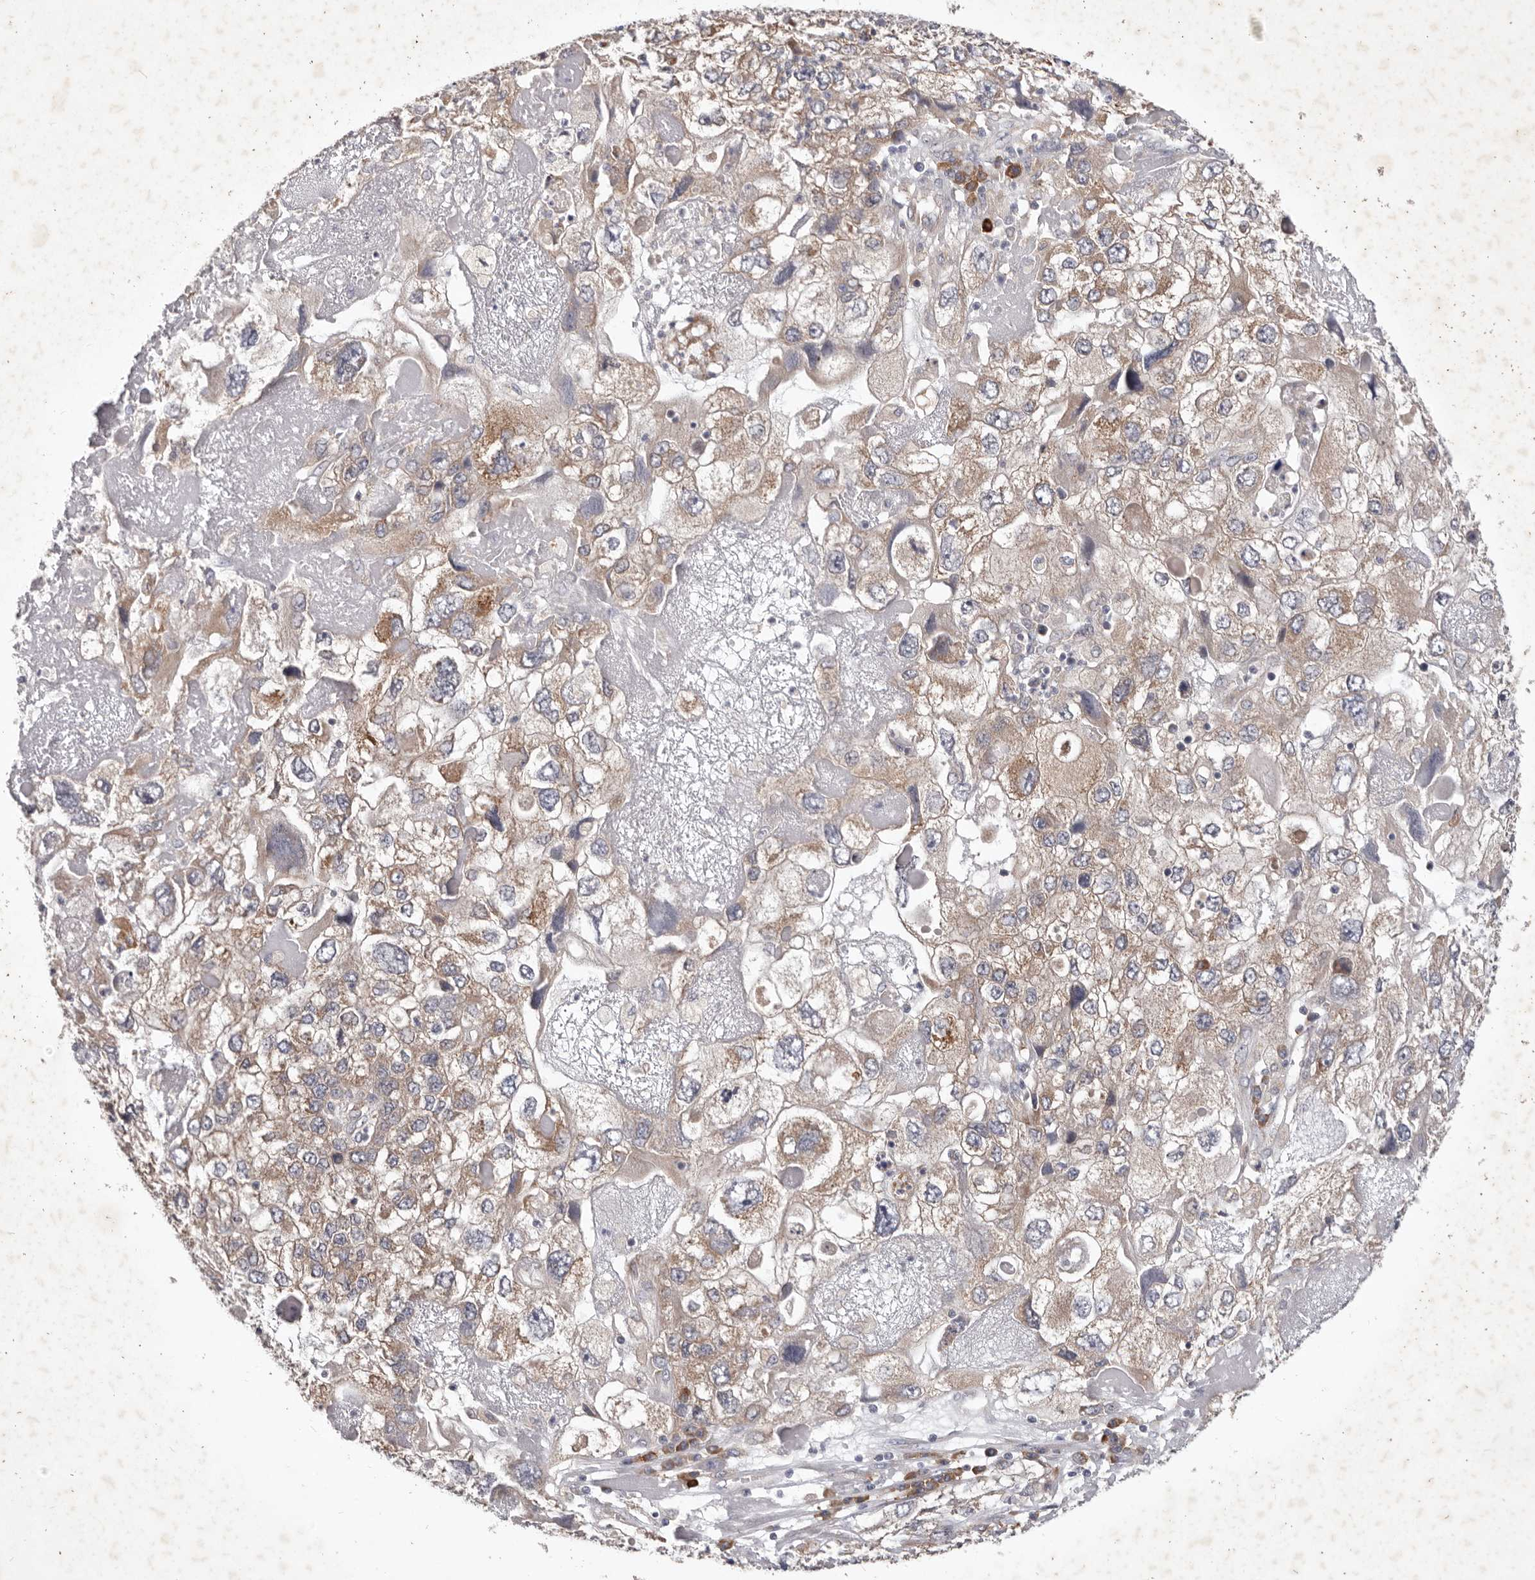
{"staining": {"intensity": "weak", "quantity": "25%-75%", "location": "cytoplasmic/membranous"}, "tissue": "endometrial cancer", "cell_type": "Tumor cells", "image_type": "cancer", "snomed": [{"axis": "morphology", "description": "Adenocarcinoma, NOS"}, {"axis": "topography", "description": "Endometrium"}], "caption": "Endometrial cancer (adenocarcinoma) stained with DAB (3,3'-diaminobenzidine) immunohistochemistry displays low levels of weak cytoplasmic/membranous positivity in about 25%-75% of tumor cells. (DAB (3,3'-diaminobenzidine) = brown stain, brightfield microscopy at high magnification).", "gene": "WDR77", "patient": {"sex": "female", "age": 49}}